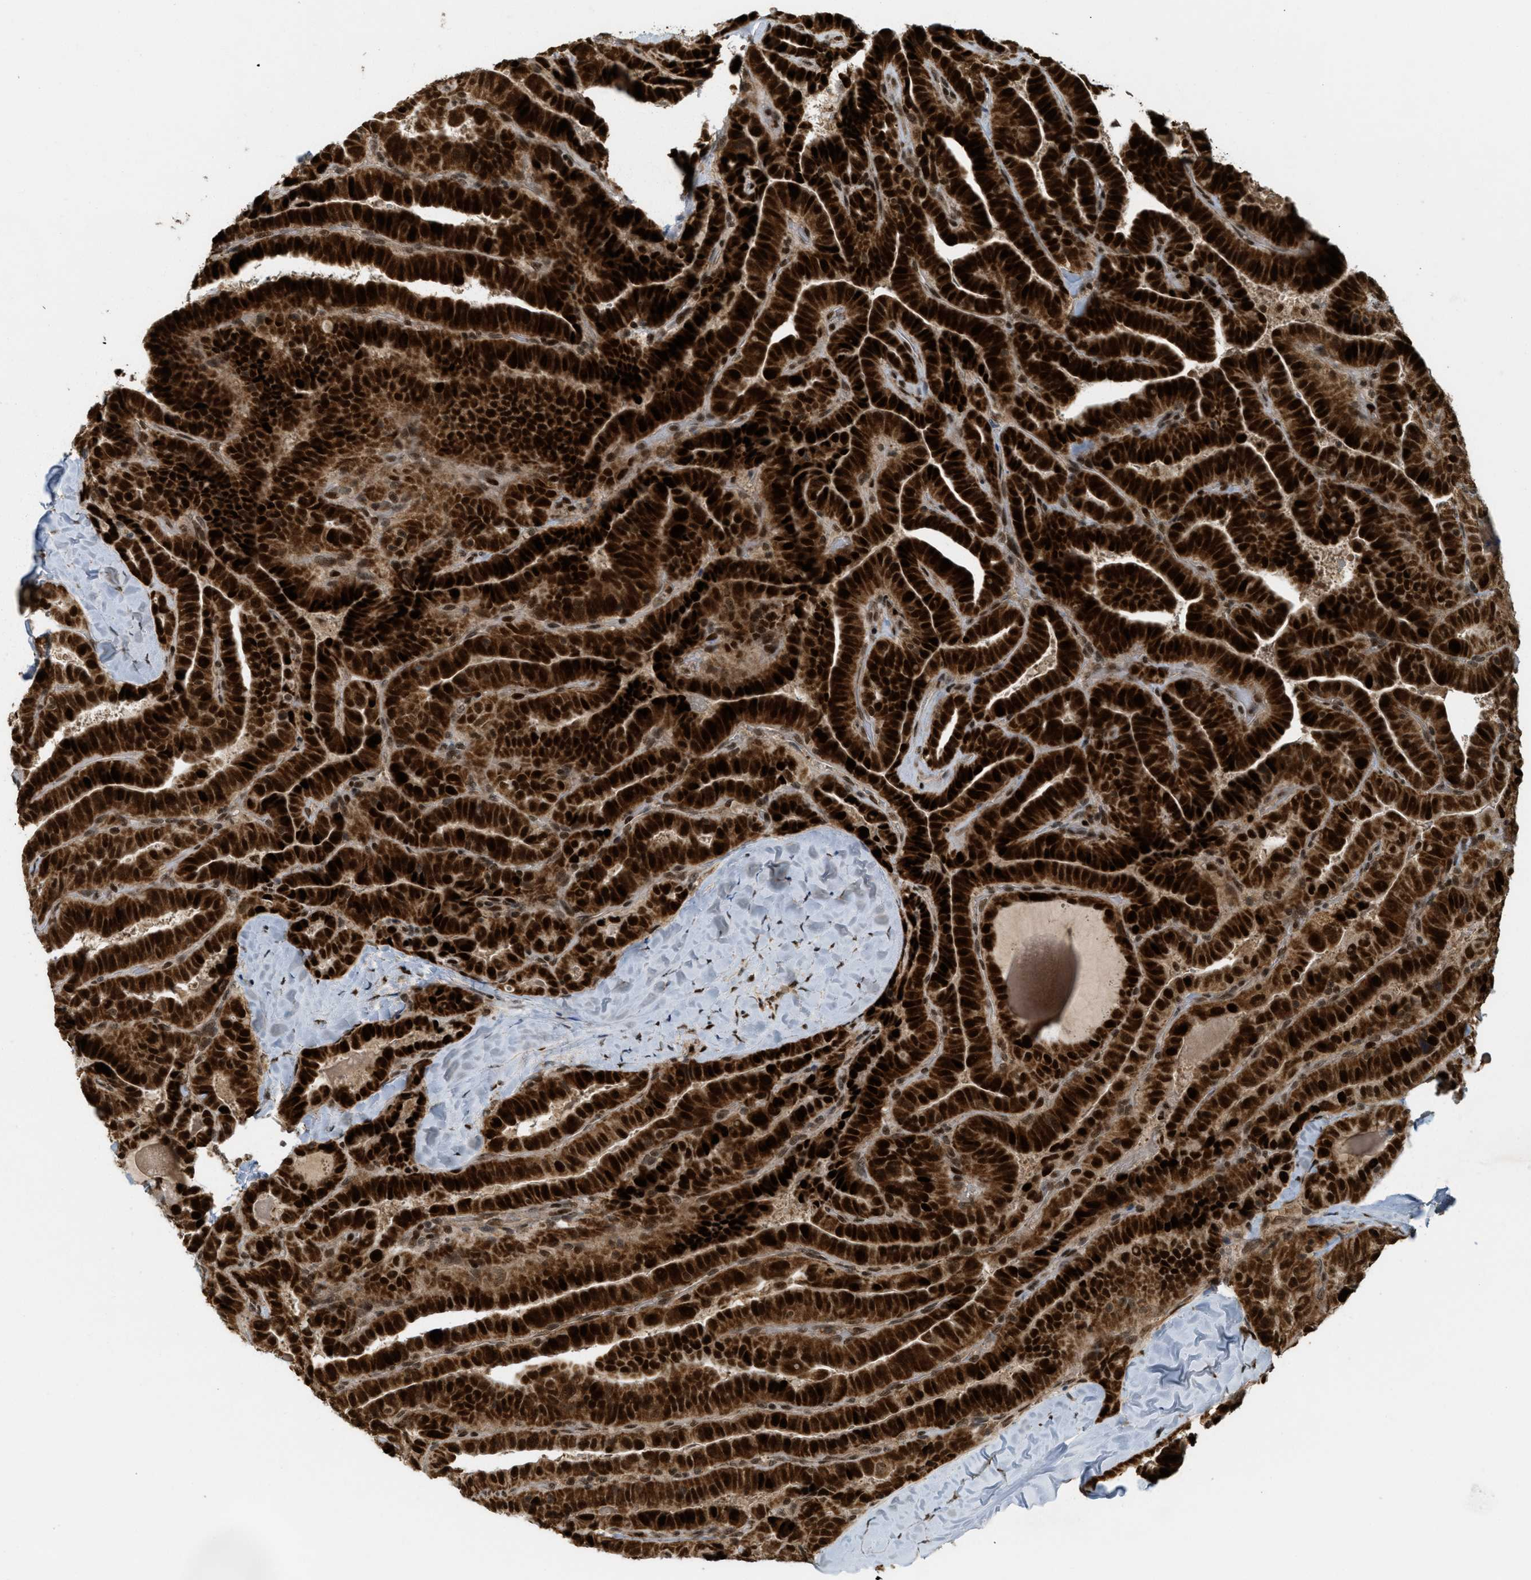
{"staining": {"intensity": "strong", "quantity": ">75%", "location": "cytoplasmic/membranous,nuclear"}, "tissue": "thyroid cancer", "cell_type": "Tumor cells", "image_type": "cancer", "snomed": [{"axis": "morphology", "description": "Papillary adenocarcinoma, NOS"}, {"axis": "topography", "description": "Thyroid gland"}], "caption": "Immunohistochemical staining of human thyroid cancer (papillary adenocarcinoma) reveals high levels of strong cytoplasmic/membranous and nuclear positivity in approximately >75% of tumor cells. (Stains: DAB in brown, nuclei in blue, Microscopy: brightfield microscopy at high magnification).", "gene": "TLK1", "patient": {"sex": "male", "age": 77}}